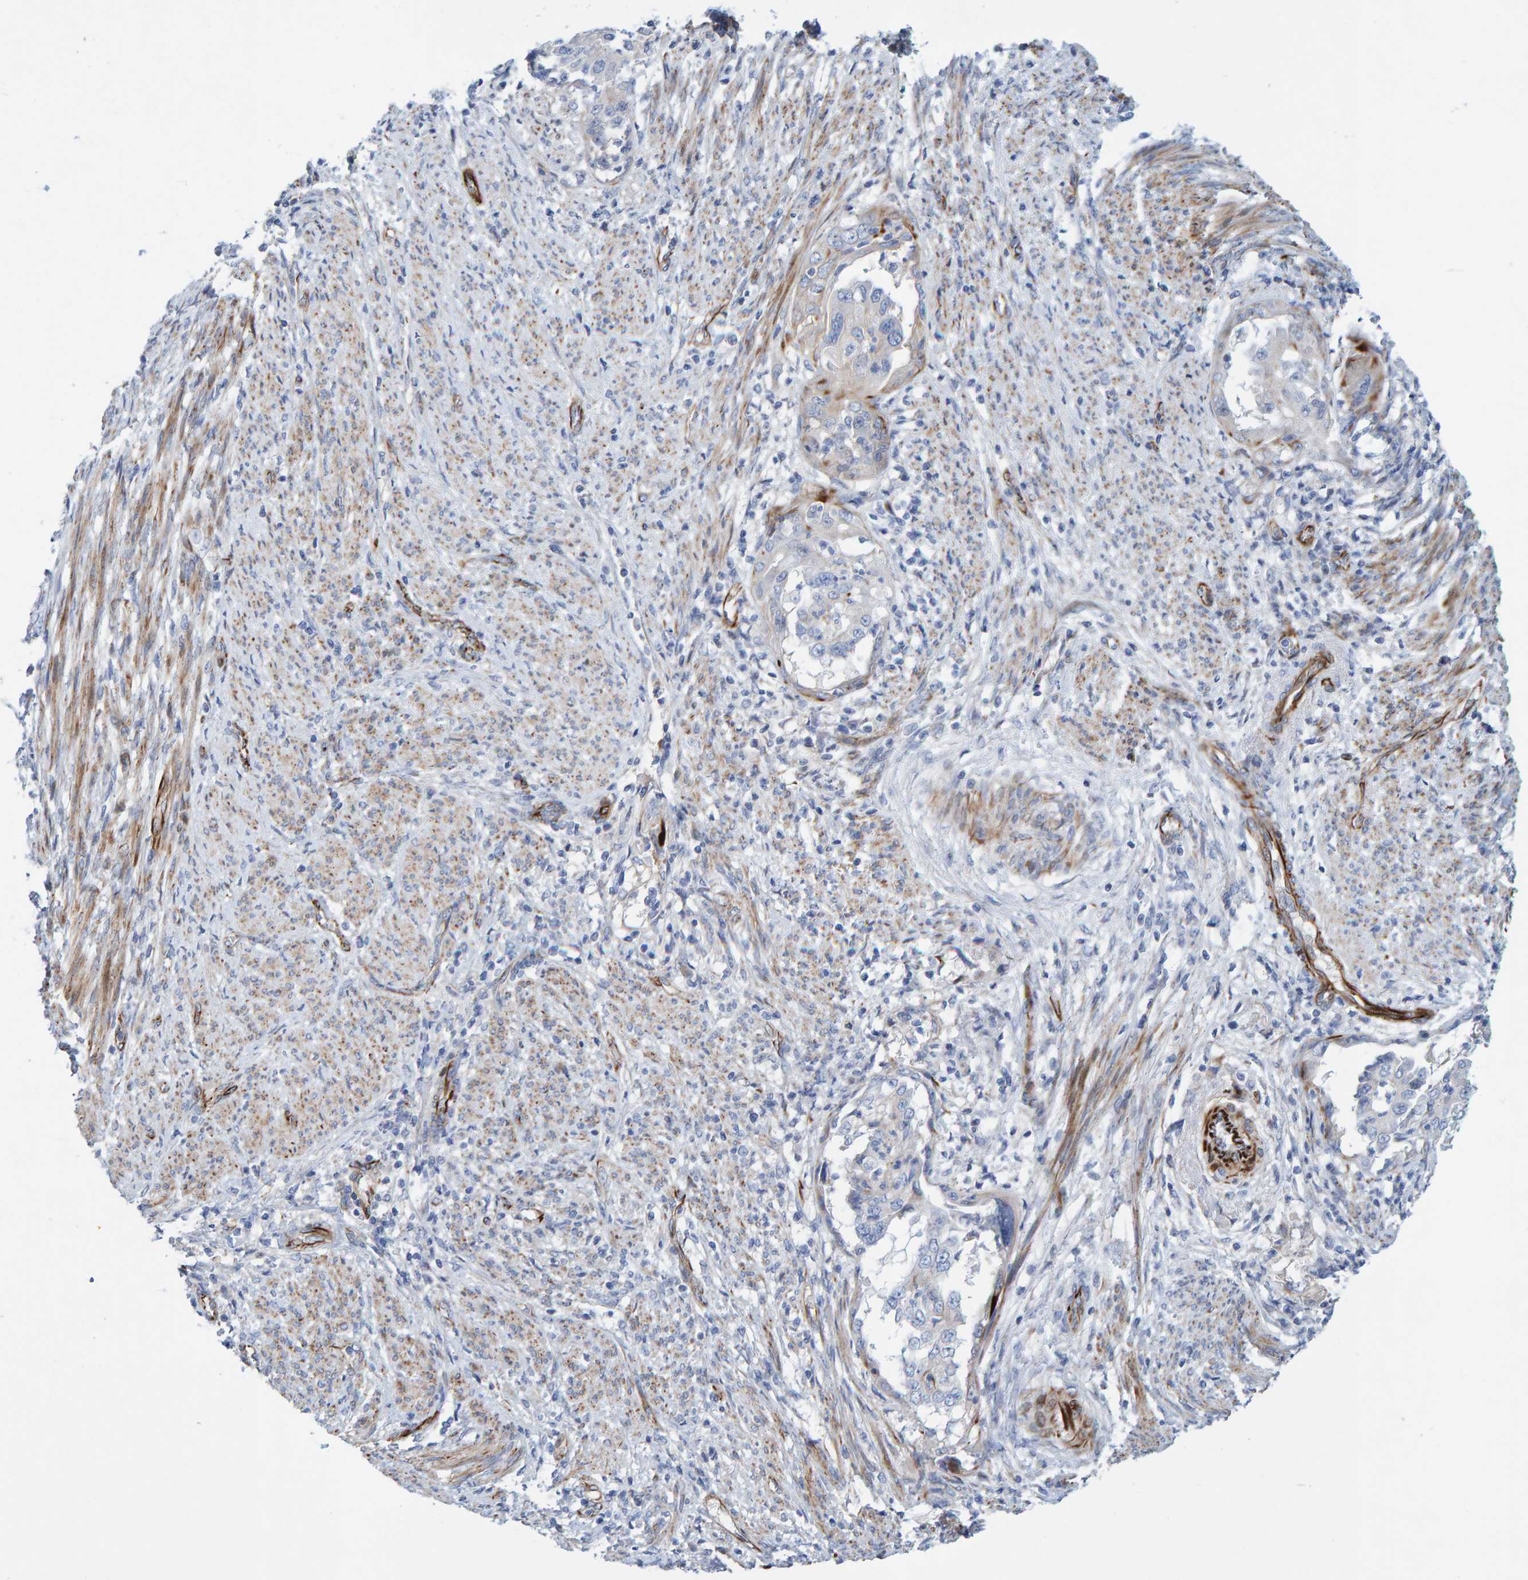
{"staining": {"intensity": "weak", "quantity": "<25%", "location": "cytoplasmic/membranous"}, "tissue": "endometrial cancer", "cell_type": "Tumor cells", "image_type": "cancer", "snomed": [{"axis": "morphology", "description": "Adenocarcinoma, NOS"}, {"axis": "topography", "description": "Endometrium"}], "caption": "High magnification brightfield microscopy of endometrial cancer stained with DAB (brown) and counterstained with hematoxylin (blue): tumor cells show no significant positivity.", "gene": "POLG2", "patient": {"sex": "female", "age": 85}}